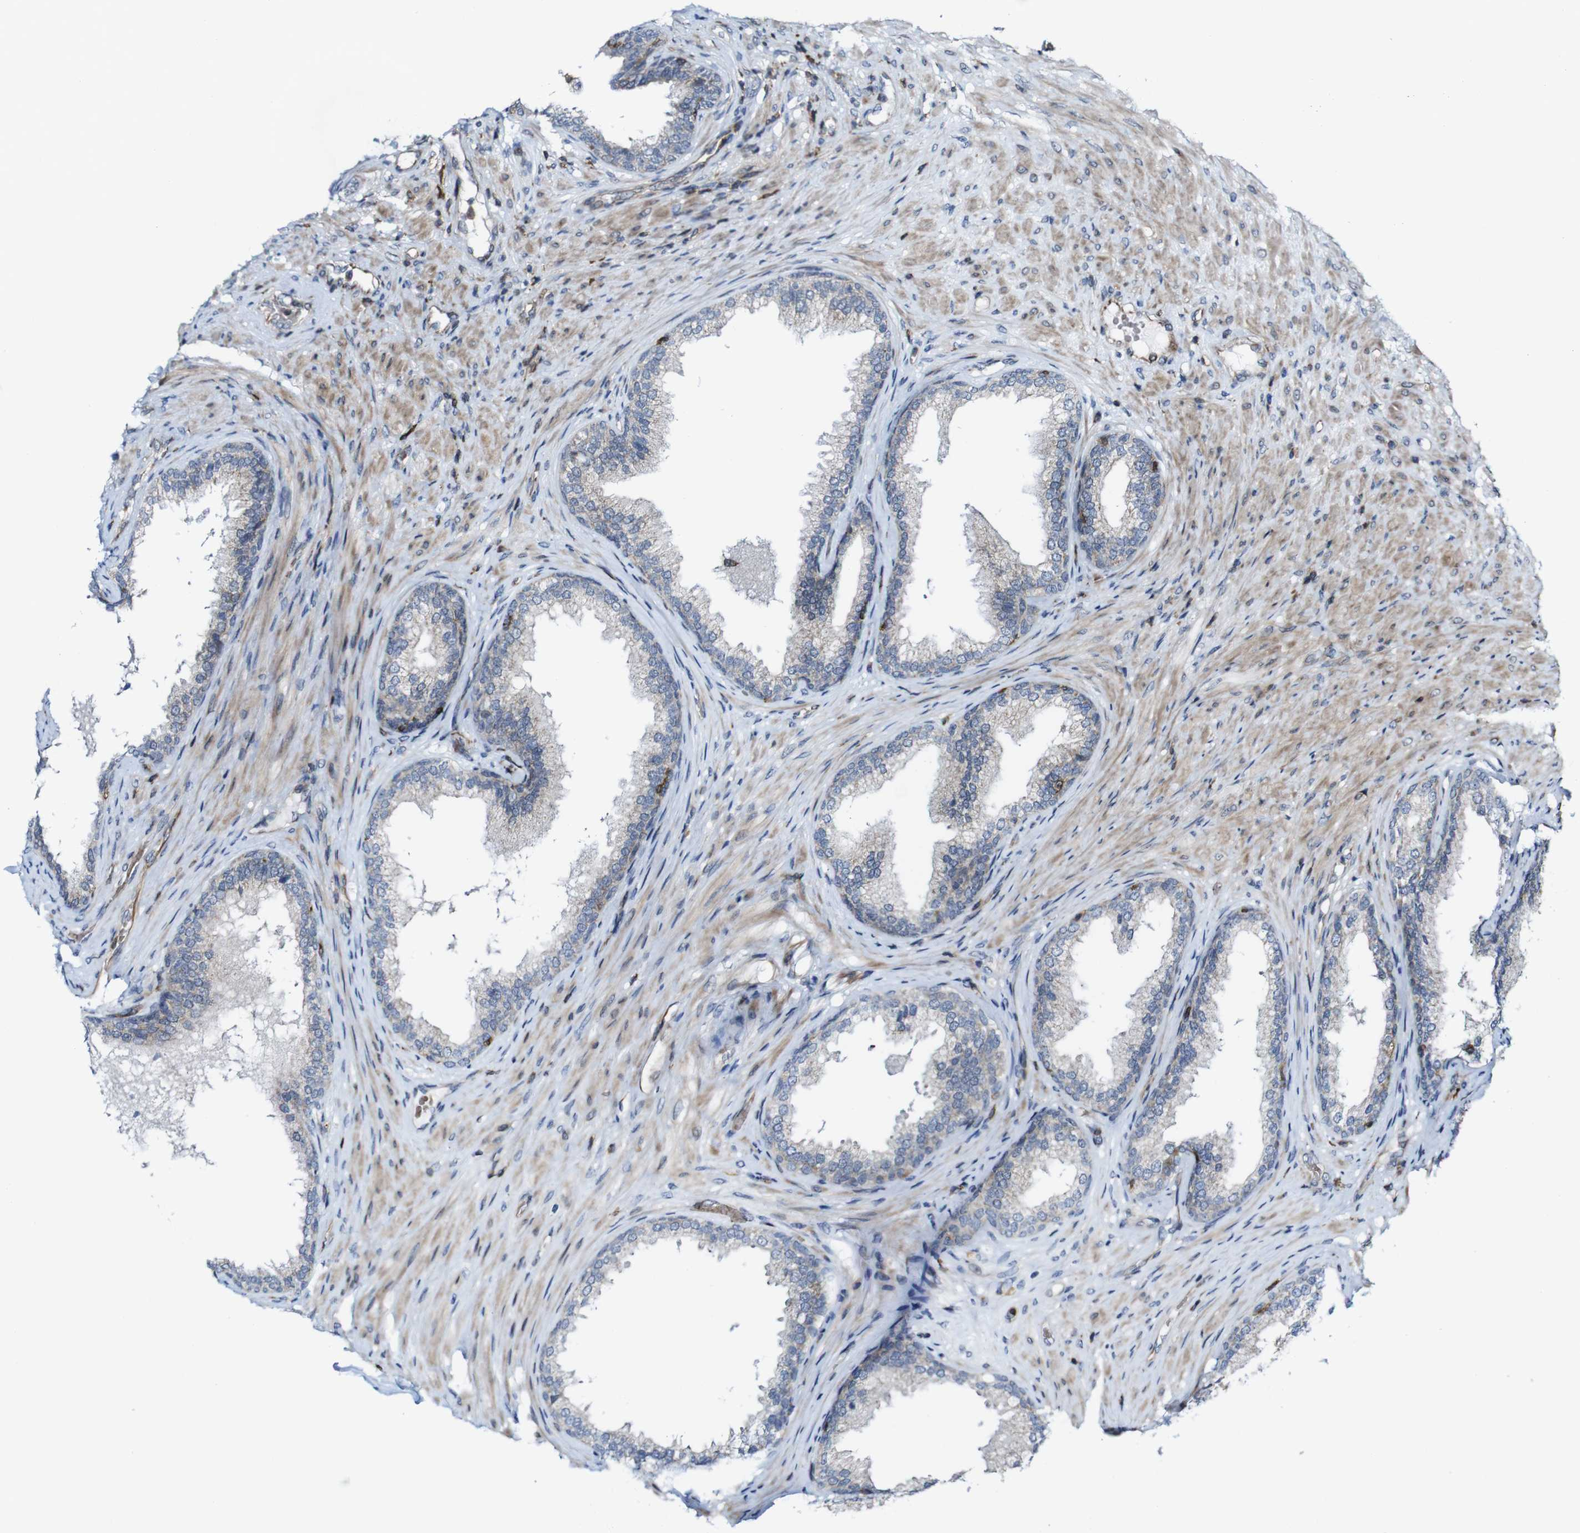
{"staining": {"intensity": "negative", "quantity": "none", "location": "none"}, "tissue": "prostate", "cell_type": "Glandular cells", "image_type": "normal", "snomed": [{"axis": "morphology", "description": "Normal tissue, NOS"}, {"axis": "topography", "description": "Prostate"}], "caption": "This photomicrograph is of unremarkable prostate stained with IHC to label a protein in brown with the nuclei are counter-stained blue. There is no staining in glandular cells.", "gene": "JAK2", "patient": {"sex": "male", "age": 76}}